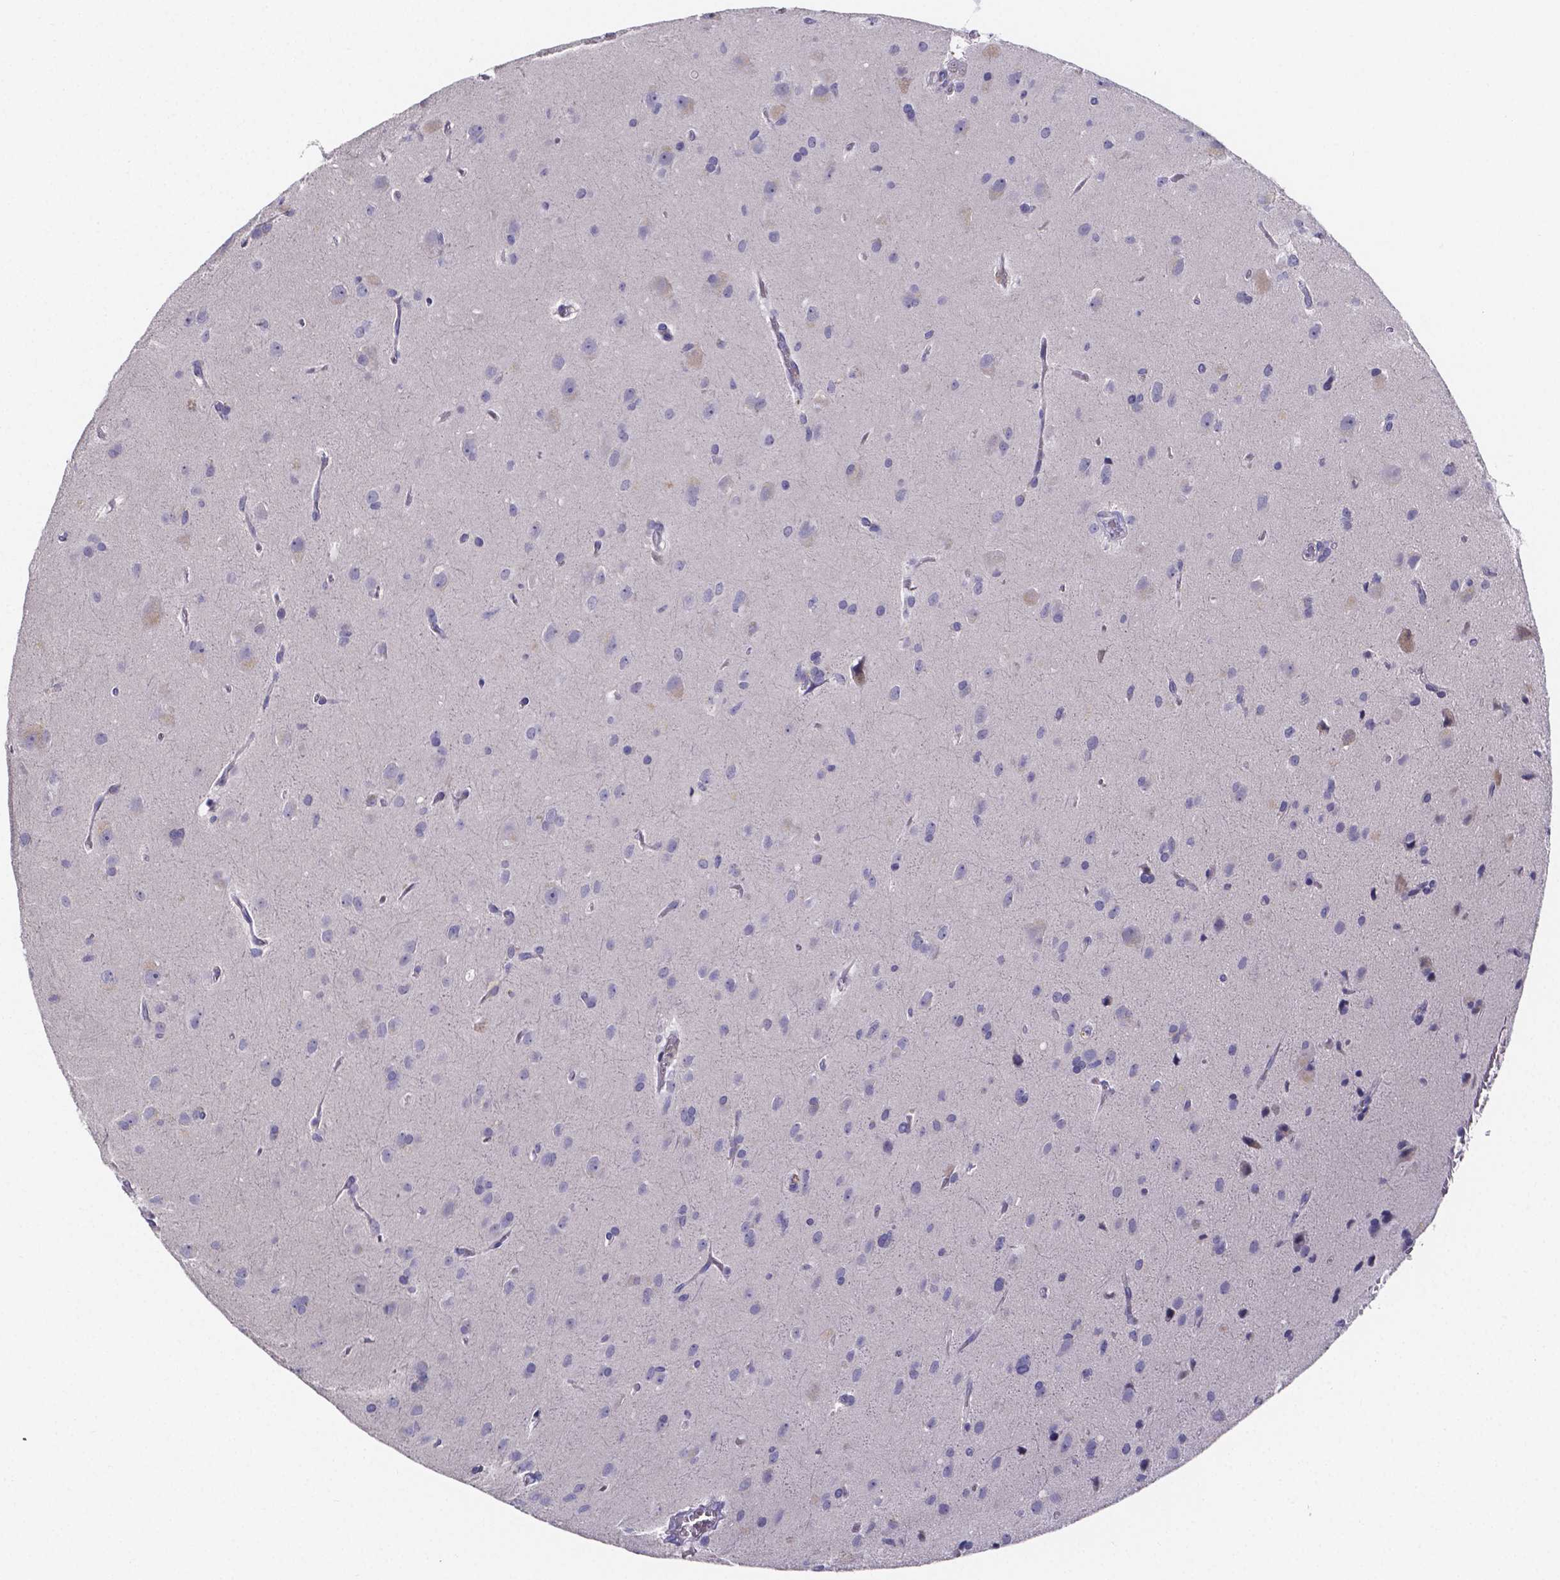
{"staining": {"intensity": "negative", "quantity": "none", "location": "none"}, "tissue": "glioma", "cell_type": "Tumor cells", "image_type": "cancer", "snomed": [{"axis": "morphology", "description": "Glioma, malignant, Low grade"}, {"axis": "topography", "description": "Brain"}], "caption": "Immunohistochemistry of human malignant low-grade glioma shows no staining in tumor cells. The staining was performed using DAB to visualize the protein expression in brown, while the nuclei were stained in blue with hematoxylin (Magnification: 20x).", "gene": "IZUMO1", "patient": {"sex": "male", "age": 58}}